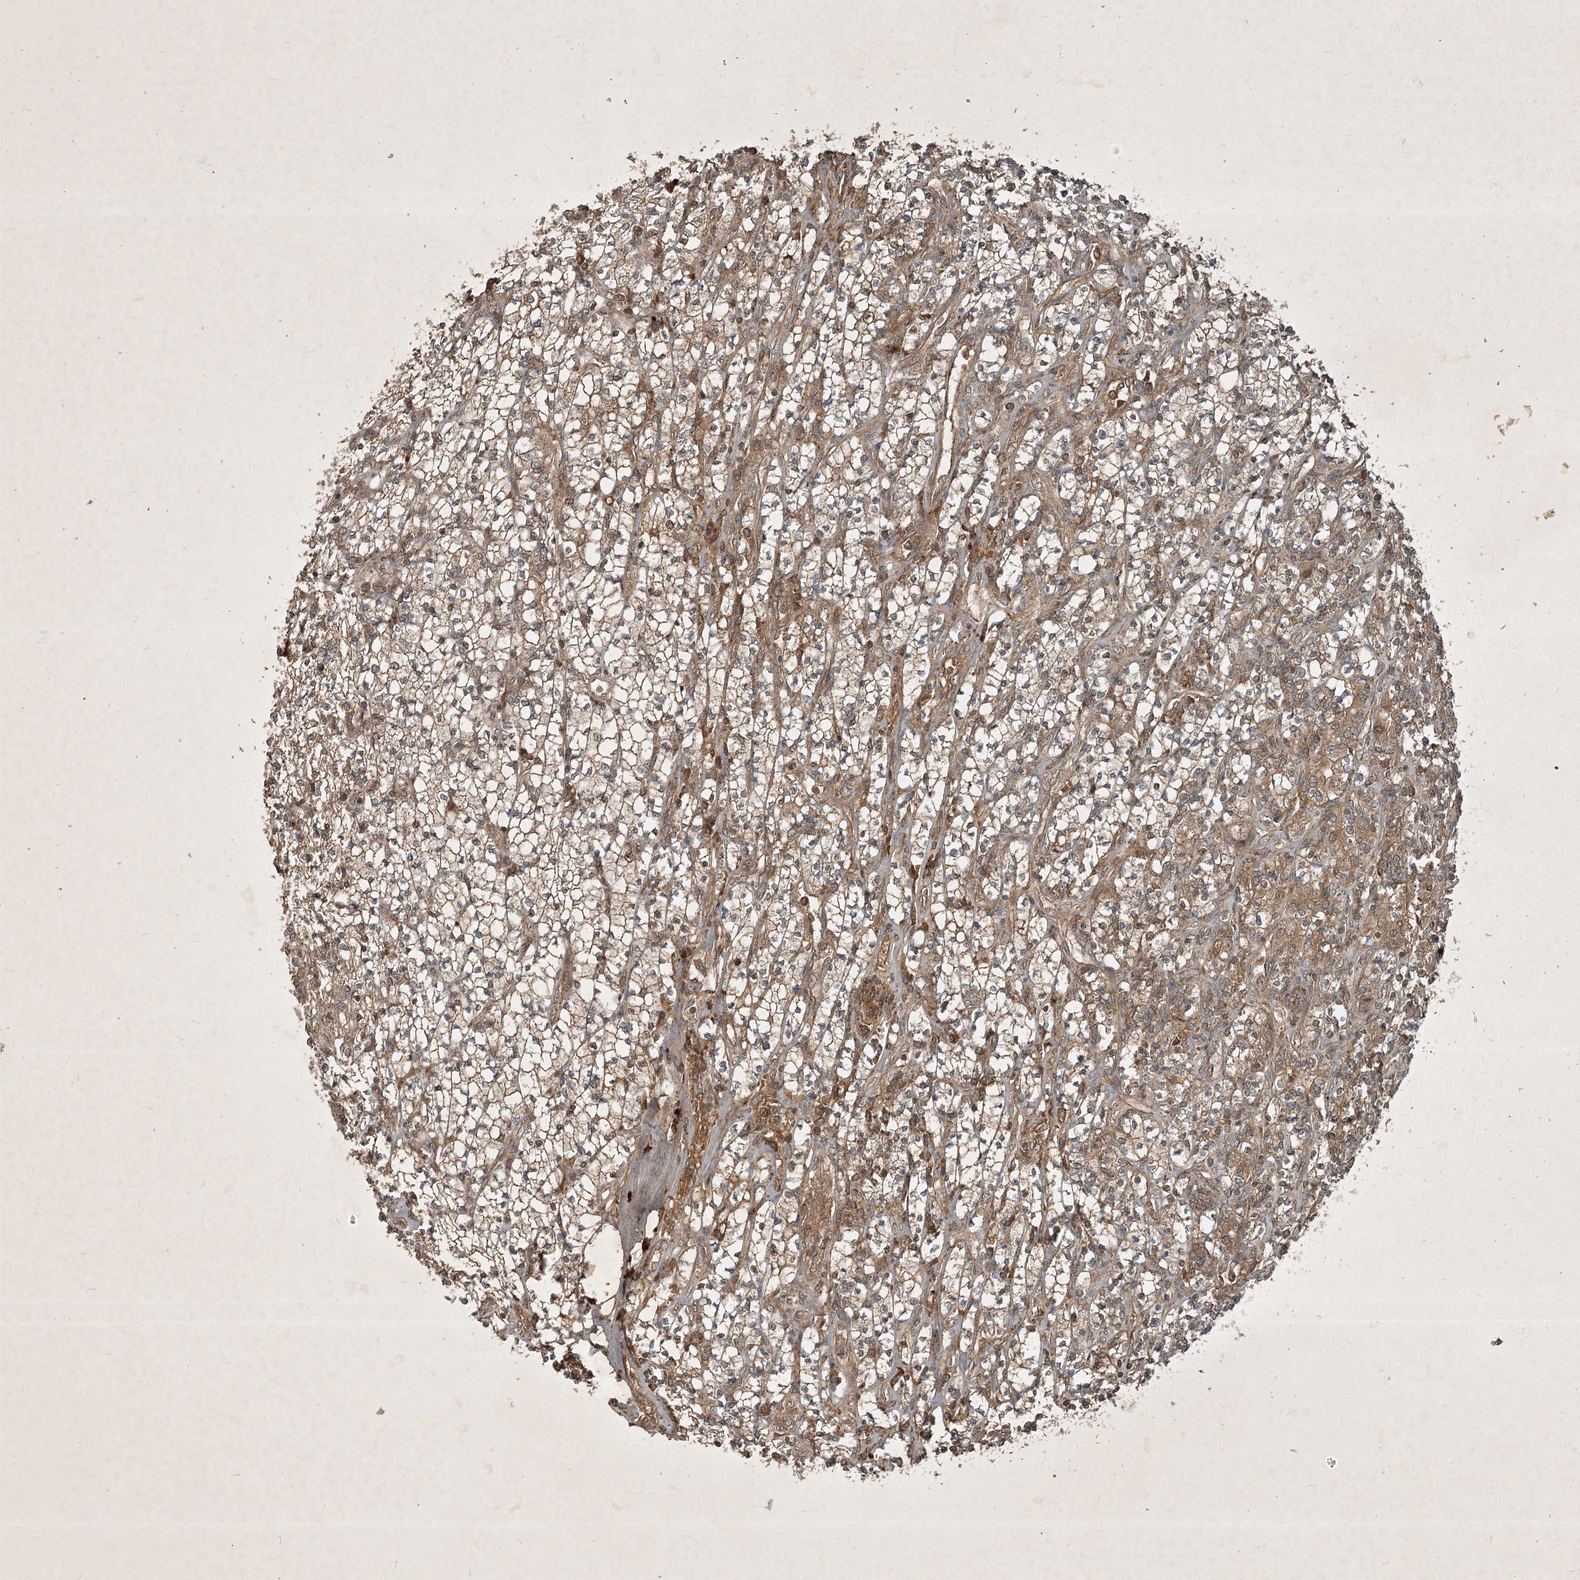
{"staining": {"intensity": "moderate", "quantity": ">75%", "location": "cytoplasmic/membranous"}, "tissue": "renal cancer", "cell_type": "Tumor cells", "image_type": "cancer", "snomed": [{"axis": "morphology", "description": "Adenocarcinoma, NOS"}, {"axis": "topography", "description": "Kidney"}], "caption": "Protein staining demonstrates moderate cytoplasmic/membranous expression in approximately >75% of tumor cells in renal cancer. Immunohistochemistry stains the protein of interest in brown and the nuclei are stained blue.", "gene": "UNC93A", "patient": {"sex": "male", "age": 77}}